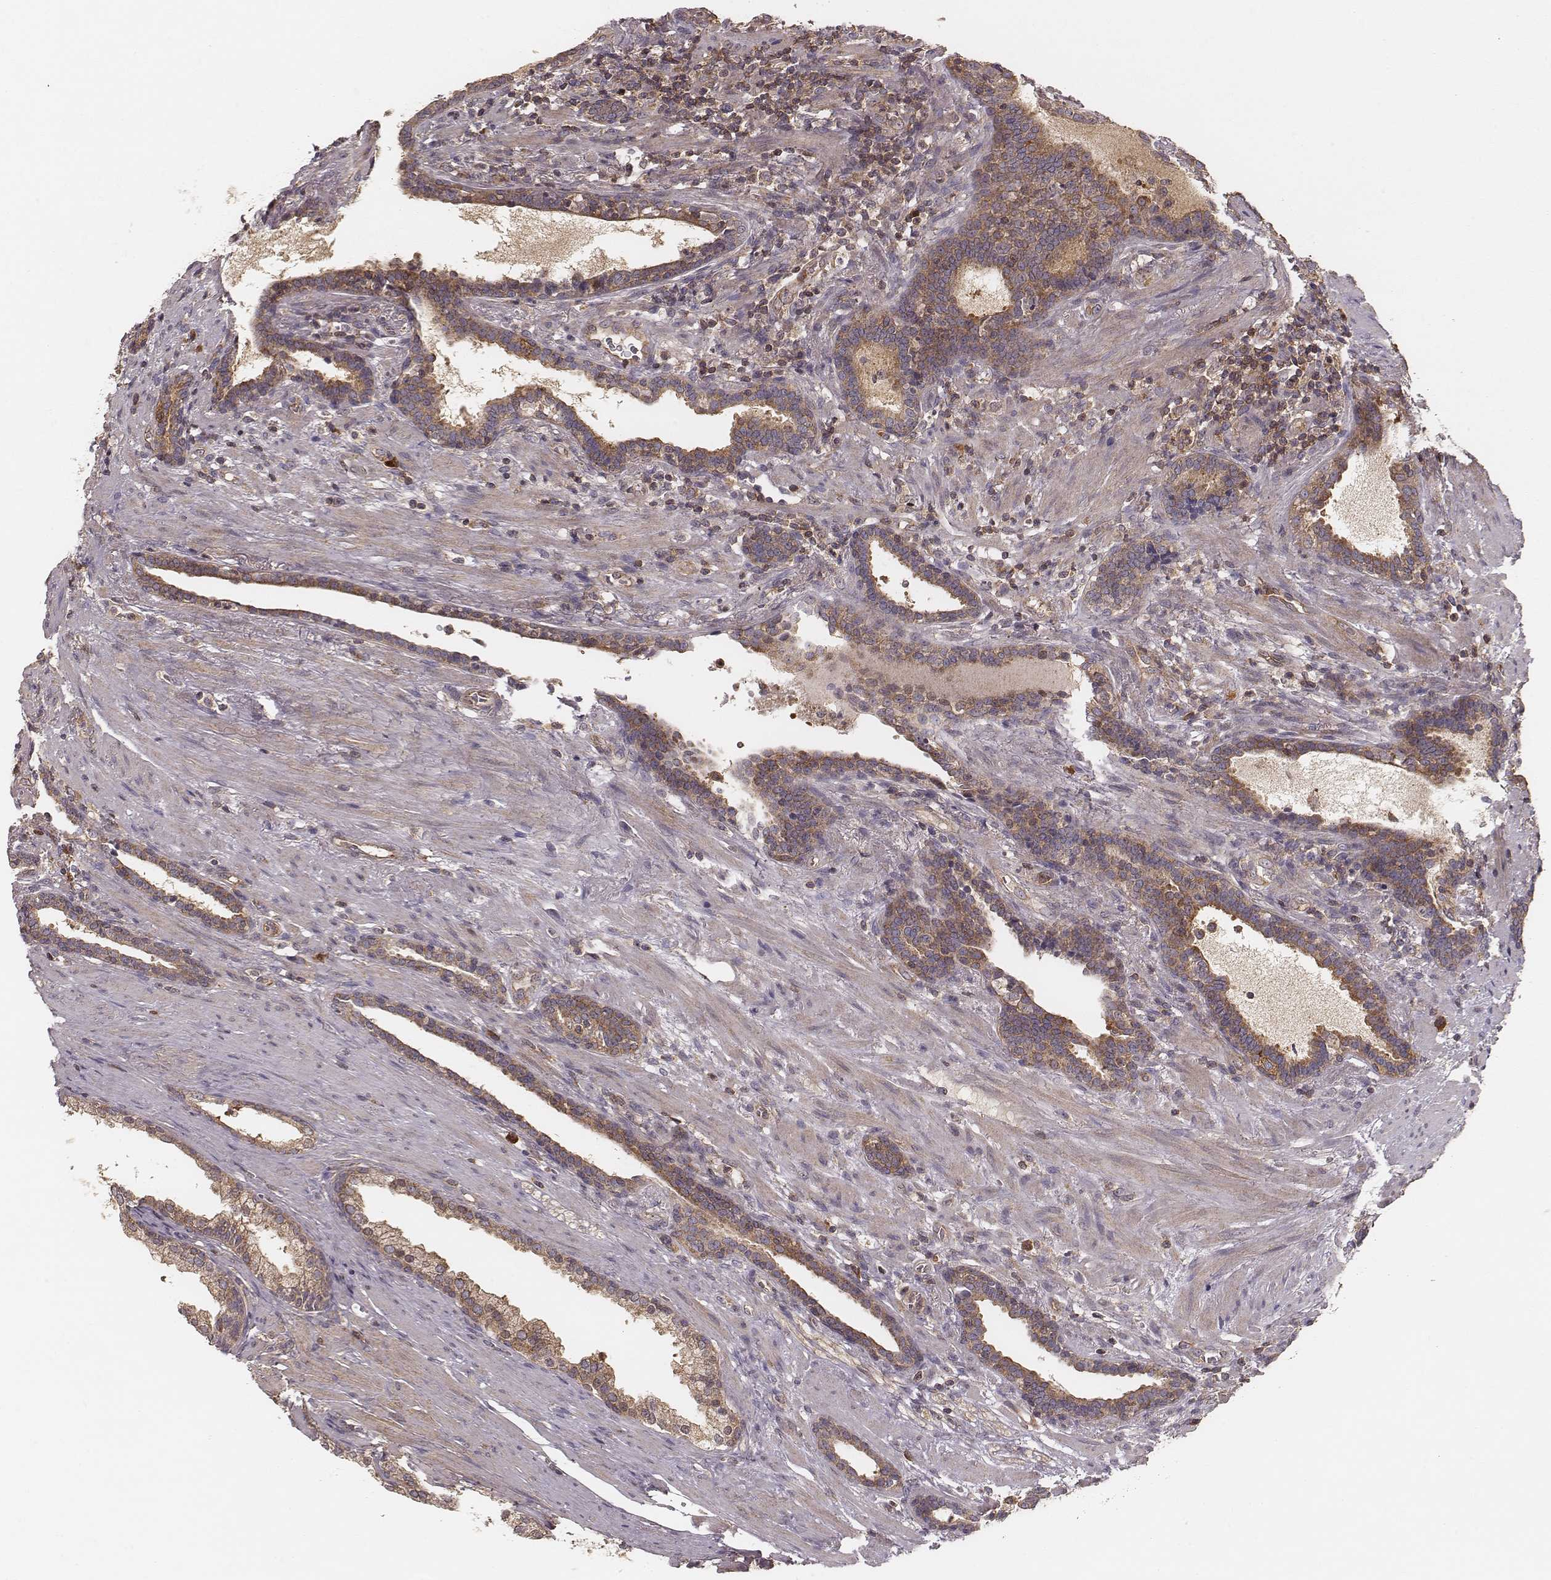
{"staining": {"intensity": "moderate", "quantity": ">75%", "location": "cytoplasmic/membranous"}, "tissue": "prostate cancer", "cell_type": "Tumor cells", "image_type": "cancer", "snomed": [{"axis": "morphology", "description": "Adenocarcinoma, NOS"}, {"axis": "topography", "description": "Prostate"}], "caption": "Prostate cancer stained with a brown dye reveals moderate cytoplasmic/membranous positive positivity in about >75% of tumor cells.", "gene": "CARS1", "patient": {"sex": "male", "age": 66}}